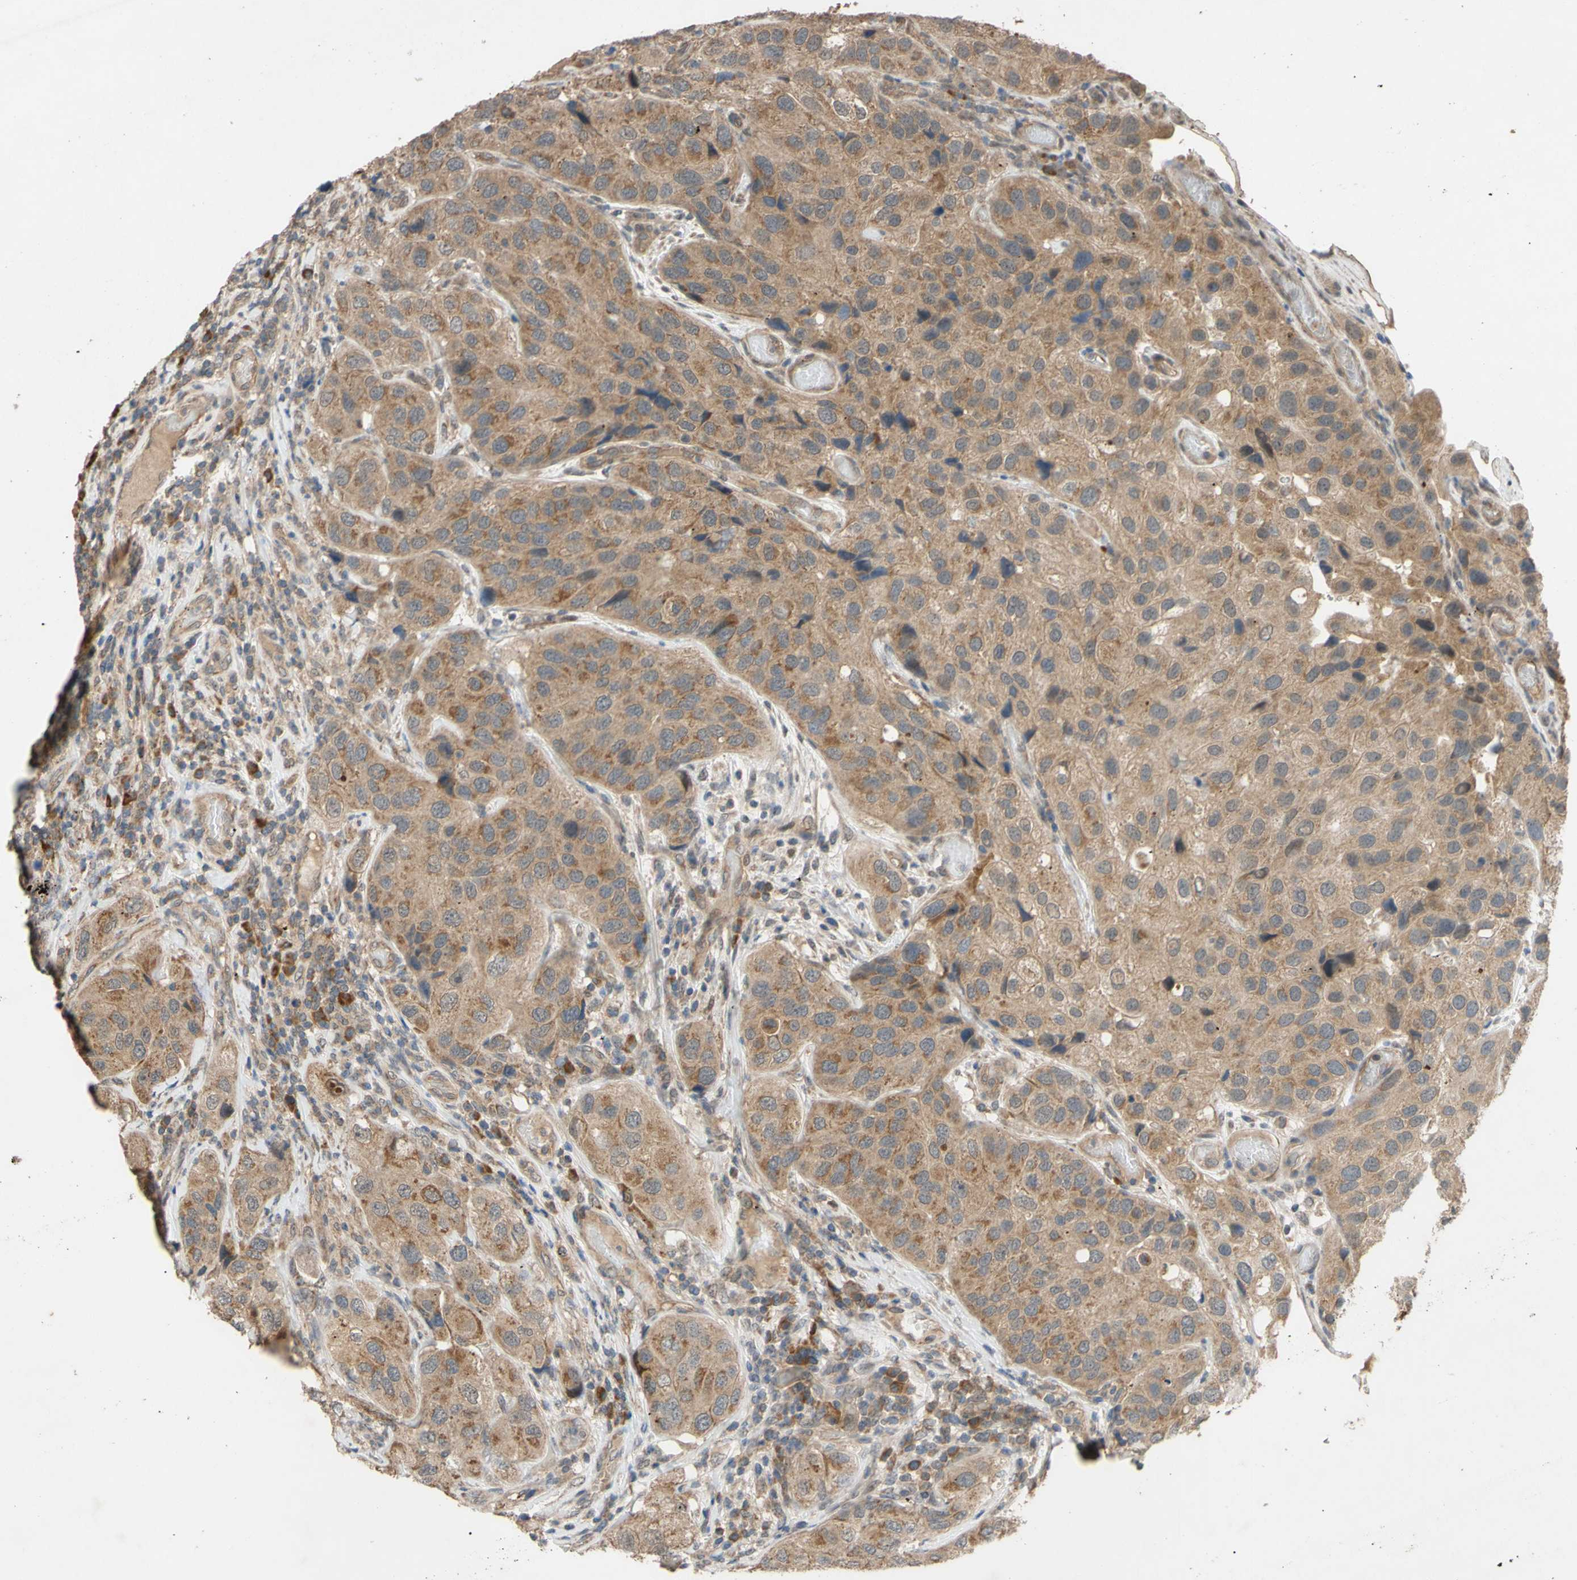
{"staining": {"intensity": "moderate", "quantity": ">75%", "location": "cytoplasmic/membranous"}, "tissue": "urothelial cancer", "cell_type": "Tumor cells", "image_type": "cancer", "snomed": [{"axis": "morphology", "description": "Urothelial carcinoma, High grade"}, {"axis": "topography", "description": "Urinary bladder"}], "caption": "There is medium levels of moderate cytoplasmic/membranous expression in tumor cells of urothelial cancer, as demonstrated by immunohistochemical staining (brown color).", "gene": "CD164", "patient": {"sex": "female", "age": 64}}